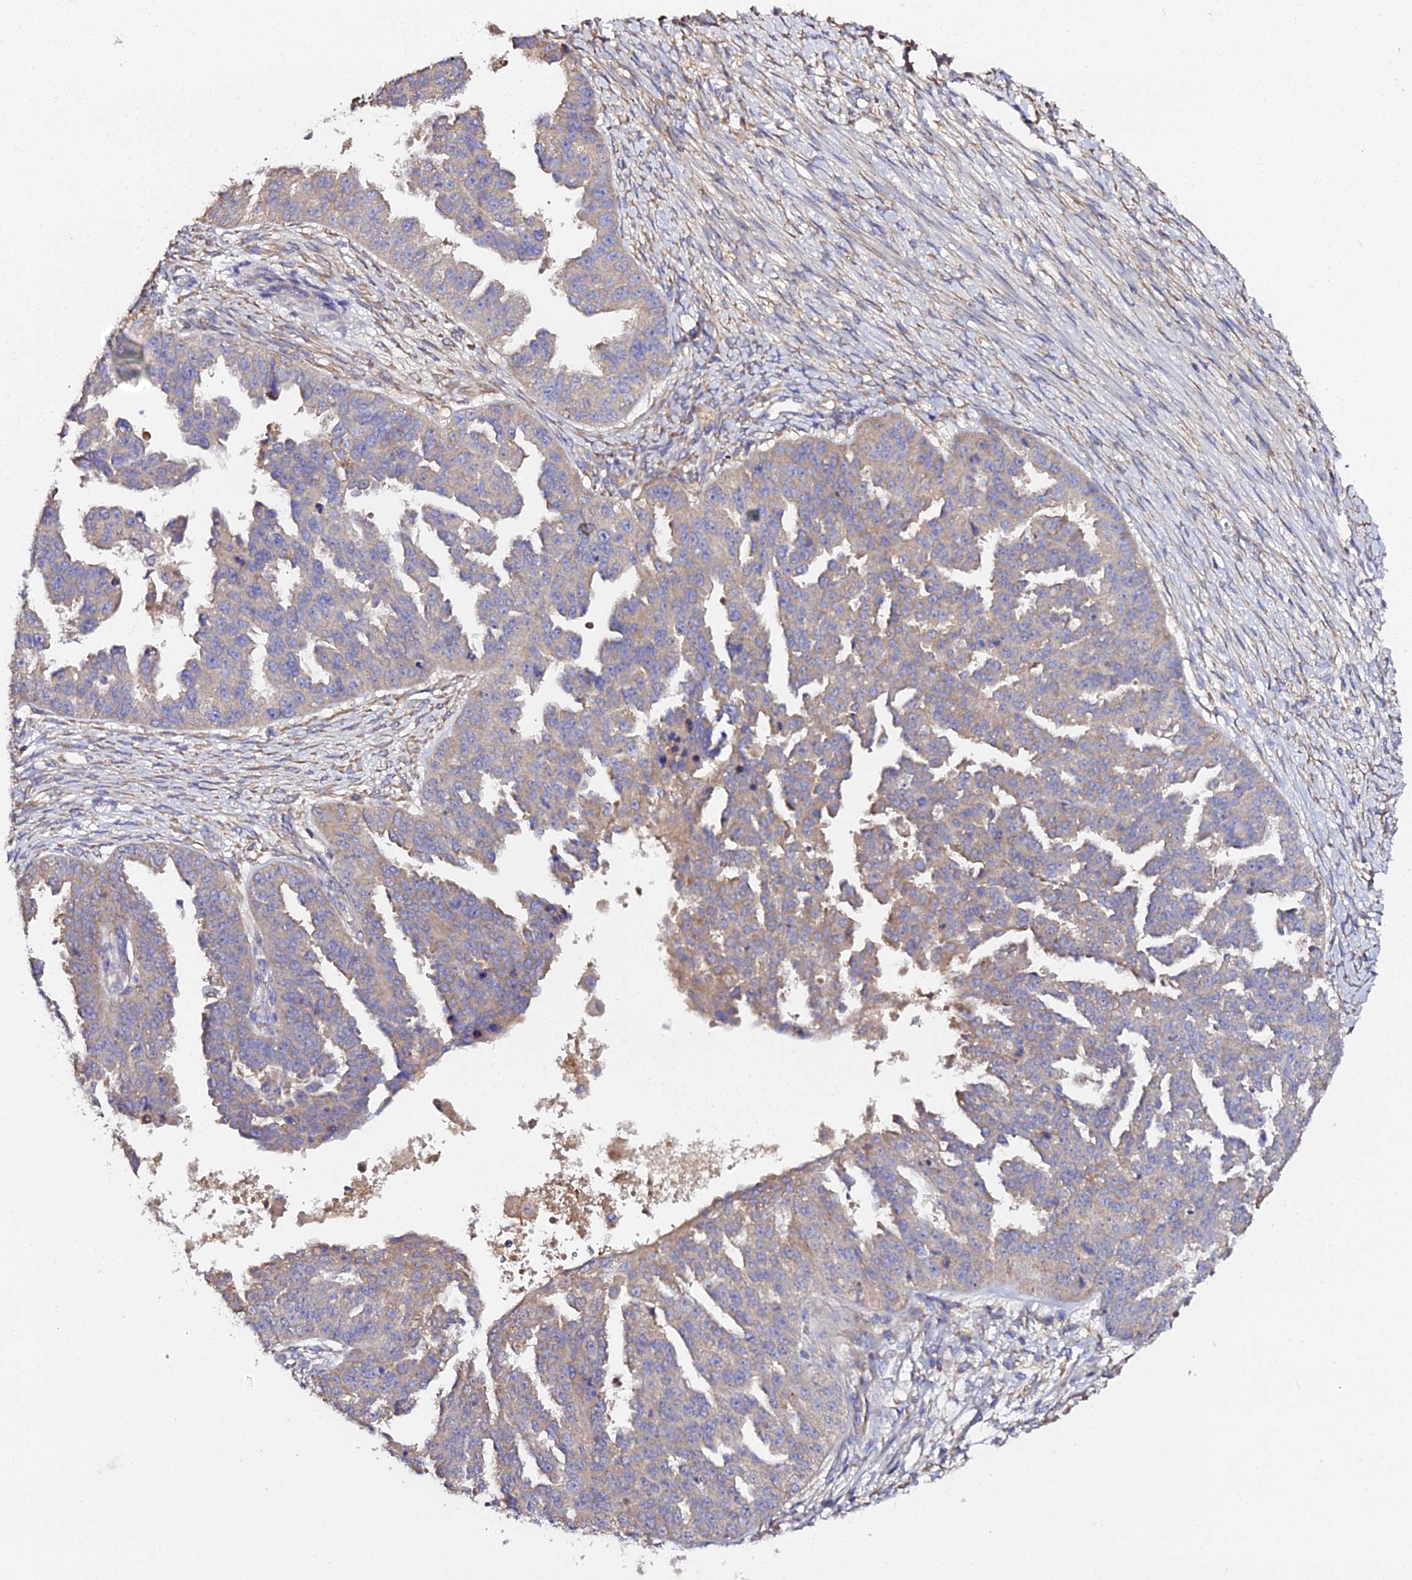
{"staining": {"intensity": "moderate", "quantity": "25%-75%", "location": "cytoplasmic/membranous"}, "tissue": "ovarian cancer", "cell_type": "Tumor cells", "image_type": "cancer", "snomed": [{"axis": "morphology", "description": "Cystadenocarcinoma, serous, NOS"}, {"axis": "topography", "description": "Ovary"}], "caption": "Immunohistochemistry (IHC) of human ovarian serous cystadenocarcinoma demonstrates medium levels of moderate cytoplasmic/membranous positivity in about 25%-75% of tumor cells. (Brightfield microscopy of DAB IHC at high magnification).", "gene": "SCX", "patient": {"sex": "female", "age": 58}}